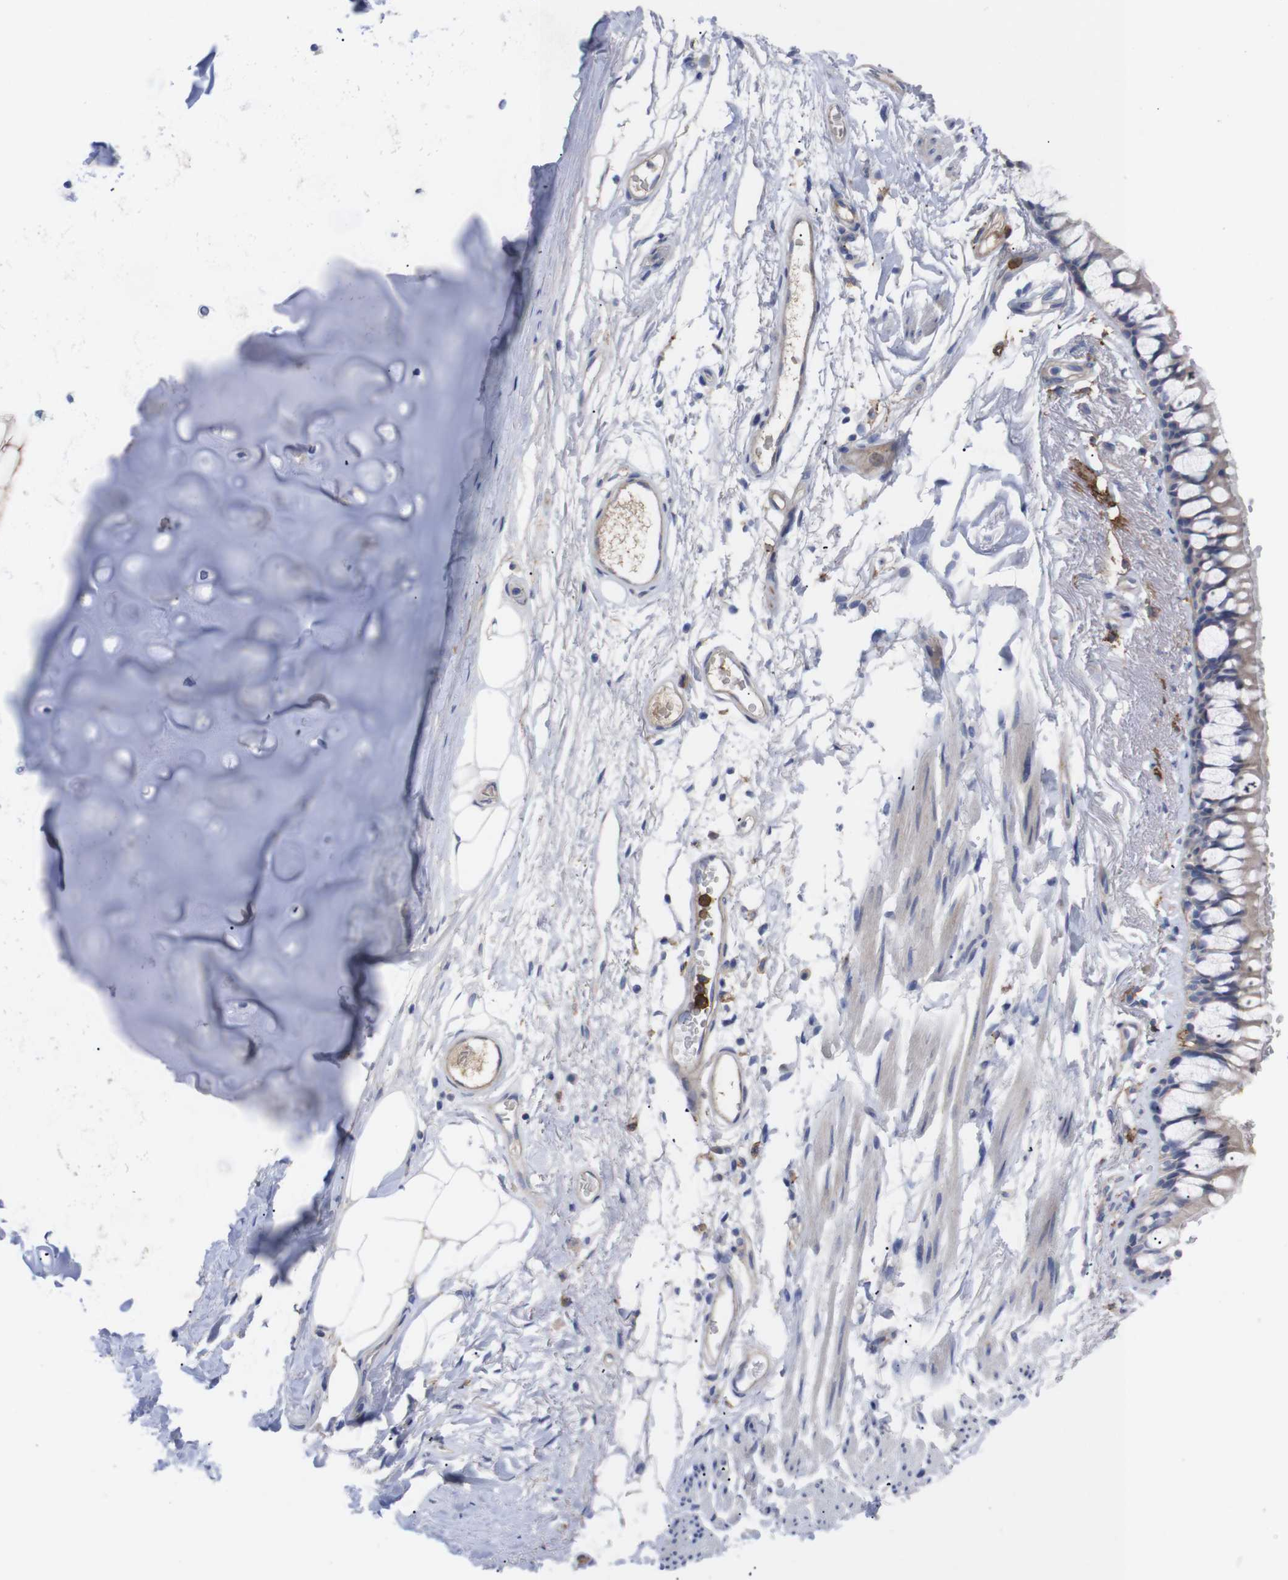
{"staining": {"intensity": "weak", "quantity": ">75%", "location": "cytoplasmic/membranous"}, "tissue": "adipose tissue", "cell_type": "Adipocytes", "image_type": "normal", "snomed": [{"axis": "morphology", "description": "Normal tissue, NOS"}, {"axis": "topography", "description": "Cartilage tissue"}, {"axis": "topography", "description": "Bronchus"}], "caption": "This histopathology image displays IHC staining of unremarkable adipose tissue, with low weak cytoplasmic/membranous expression in approximately >75% of adipocytes.", "gene": "C5AR1", "patient": {"sex": "female", "age": 73}}